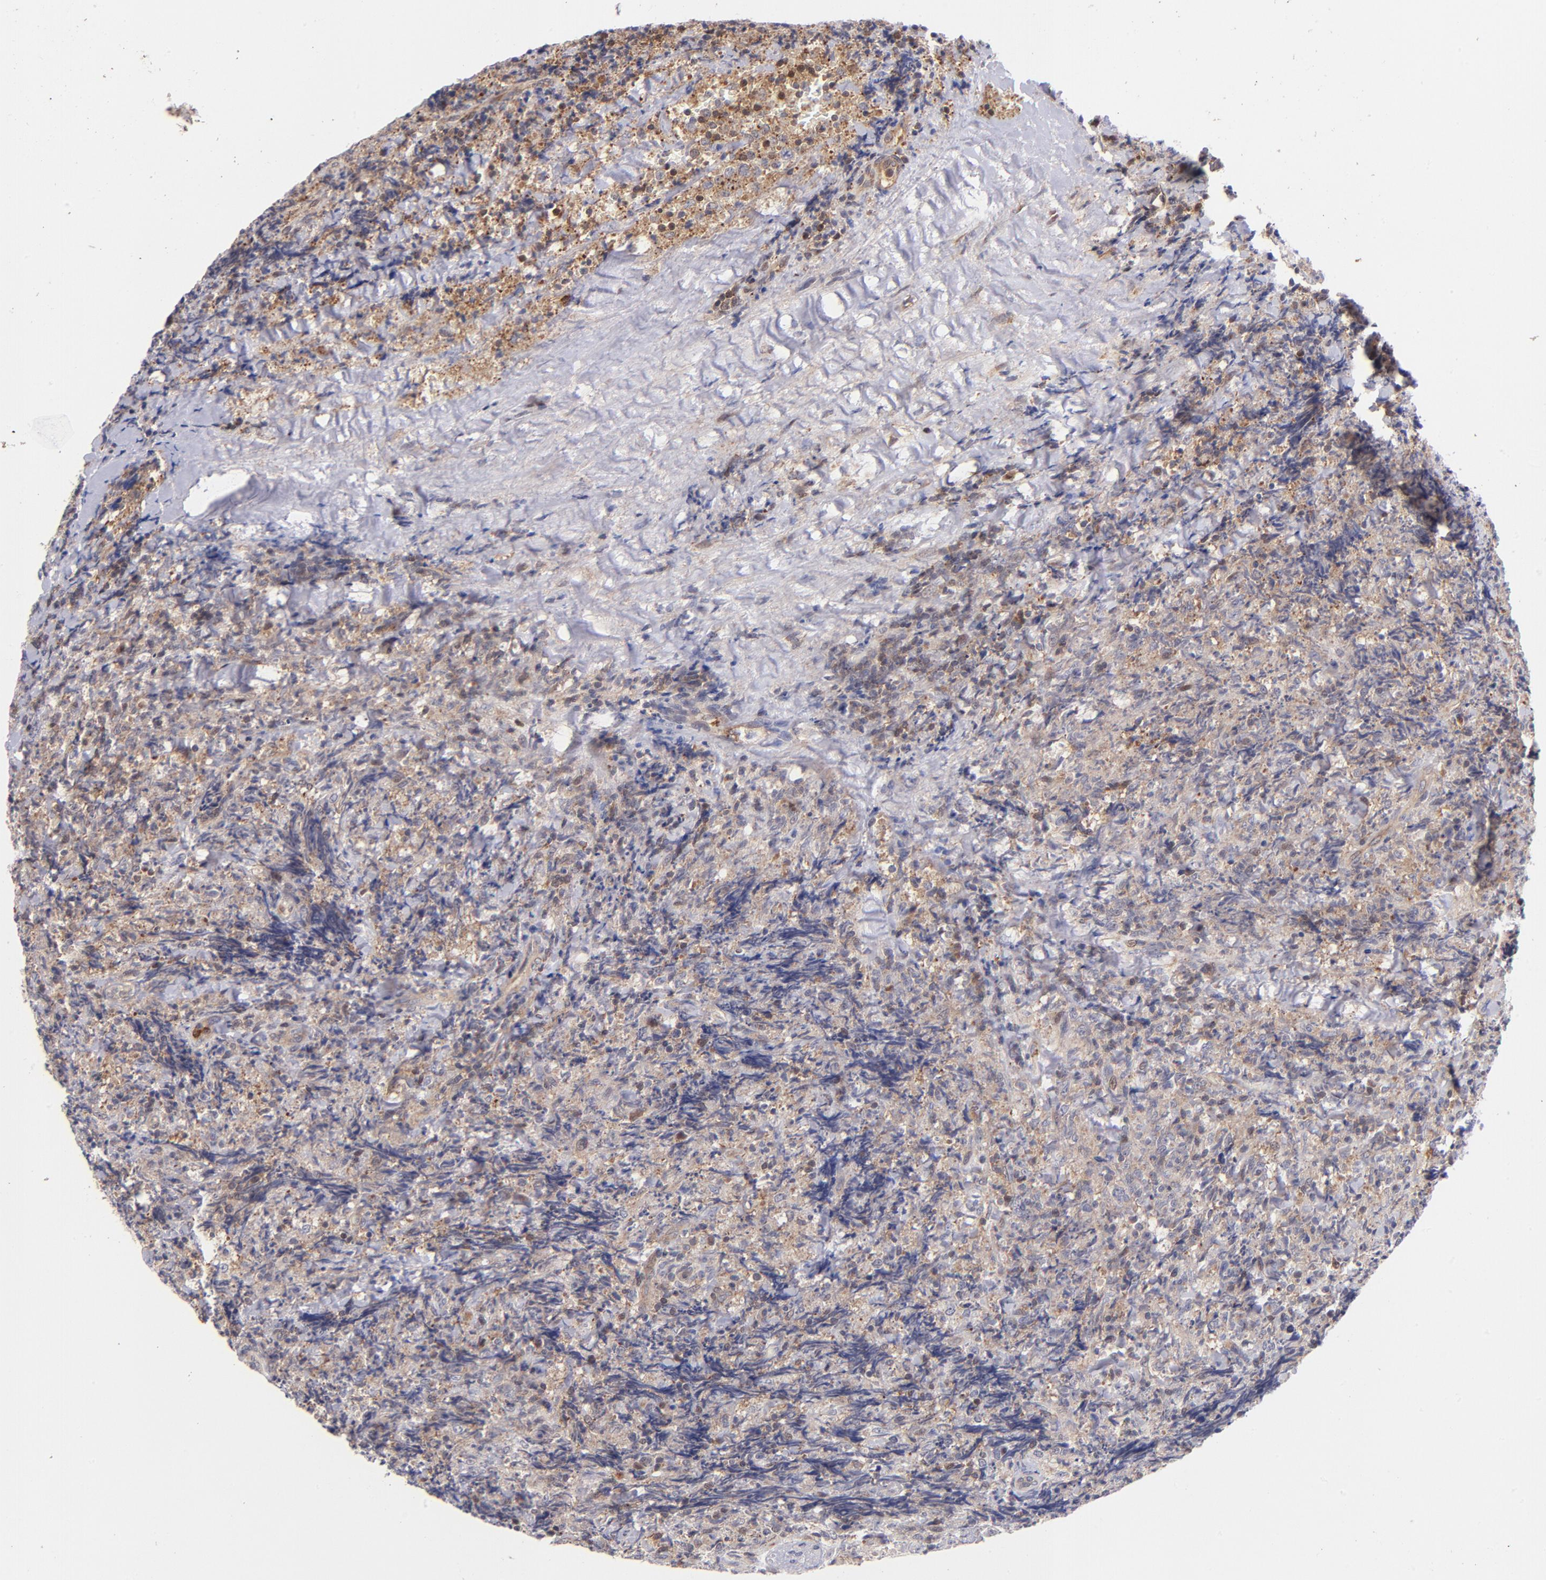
{"staining": {"intensity": "moderate", "quantity": "25%-75%", "location": "cytoplasmic/membranous,nuclear"}, "tissue": "lymphoma", "cell_type": "Tumor cells", "image_type": "cancer", "snomed": [{"axis": "morphology", "description": "Malignant lymphoma, non-Hodgkin's type, High grade"}, {"axis": "topography", "description": "Tonsil"}], "caption": "This photomicrograph demonstrates immunohistochemistry staining of lymphoma, with medium moderate cytoplasmic/membranous and nuclear positivity in about 25%-75% of tumor cells.", "gene": "YWHAB", "patient": {"sex": "female", "age": 36}}